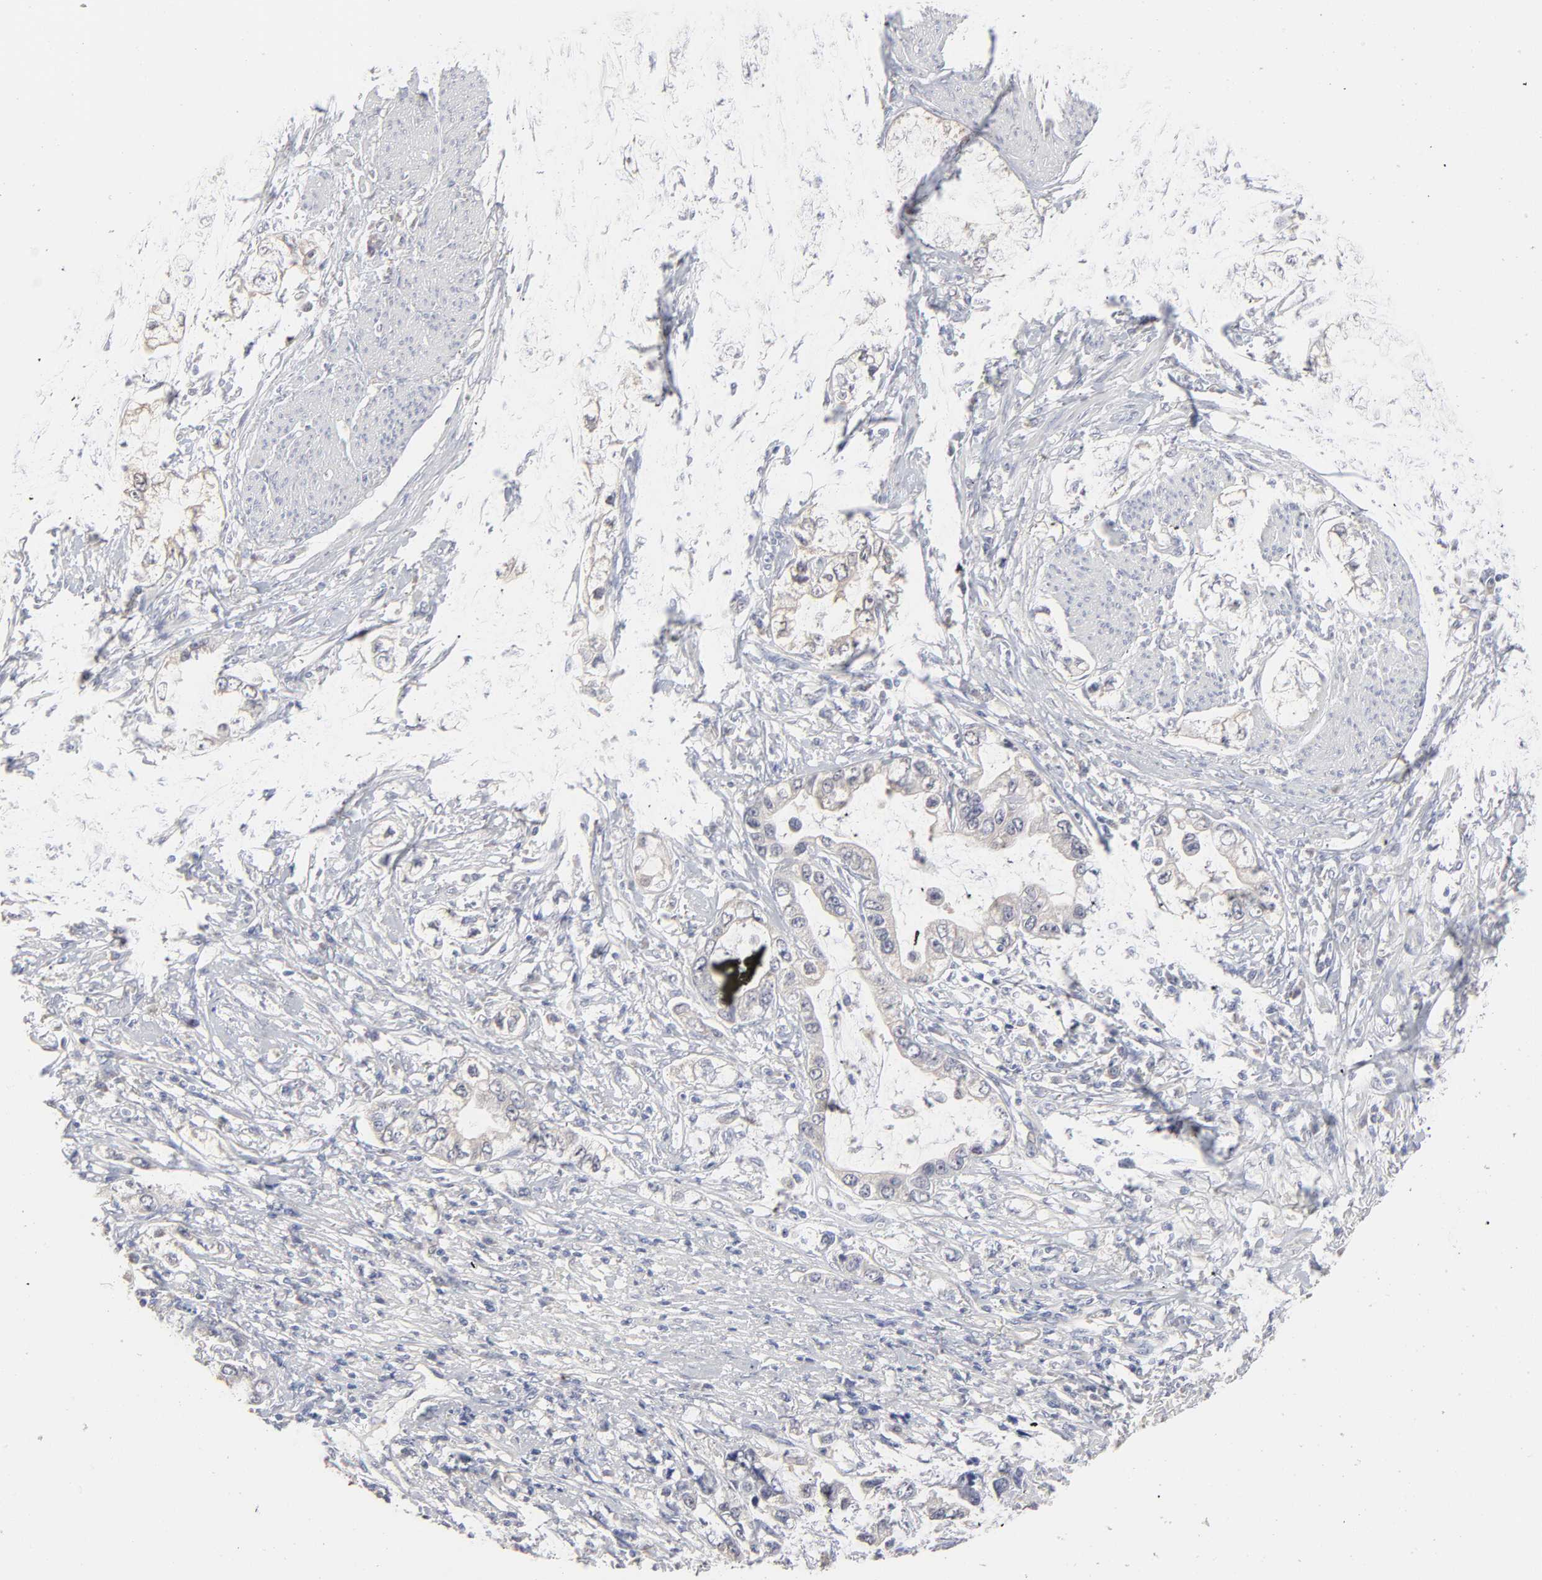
{"staining": {"intensity": "weak", "quantity": "25%-75%", "location": "cytoplasmic/membranous"}, "tissue": "stomach cancer", "cell_type": "Tumor cells", "image_type": "cancer", "snomed": [{"axis": "morphology", "description": "Adenocarcinoma, NOS"}, {"axis": "topography", "description": "Stomach, lower"}], "caption": "Immunohistochemical staining of stomach cancer (adenocarcinoma) exhibits low levels of weak cytoplasmic/membranous staining in approximately 25%-75% of tumor cells.", "gene": "DNAL4", "patient": {"sex": "female", "age": 93}}